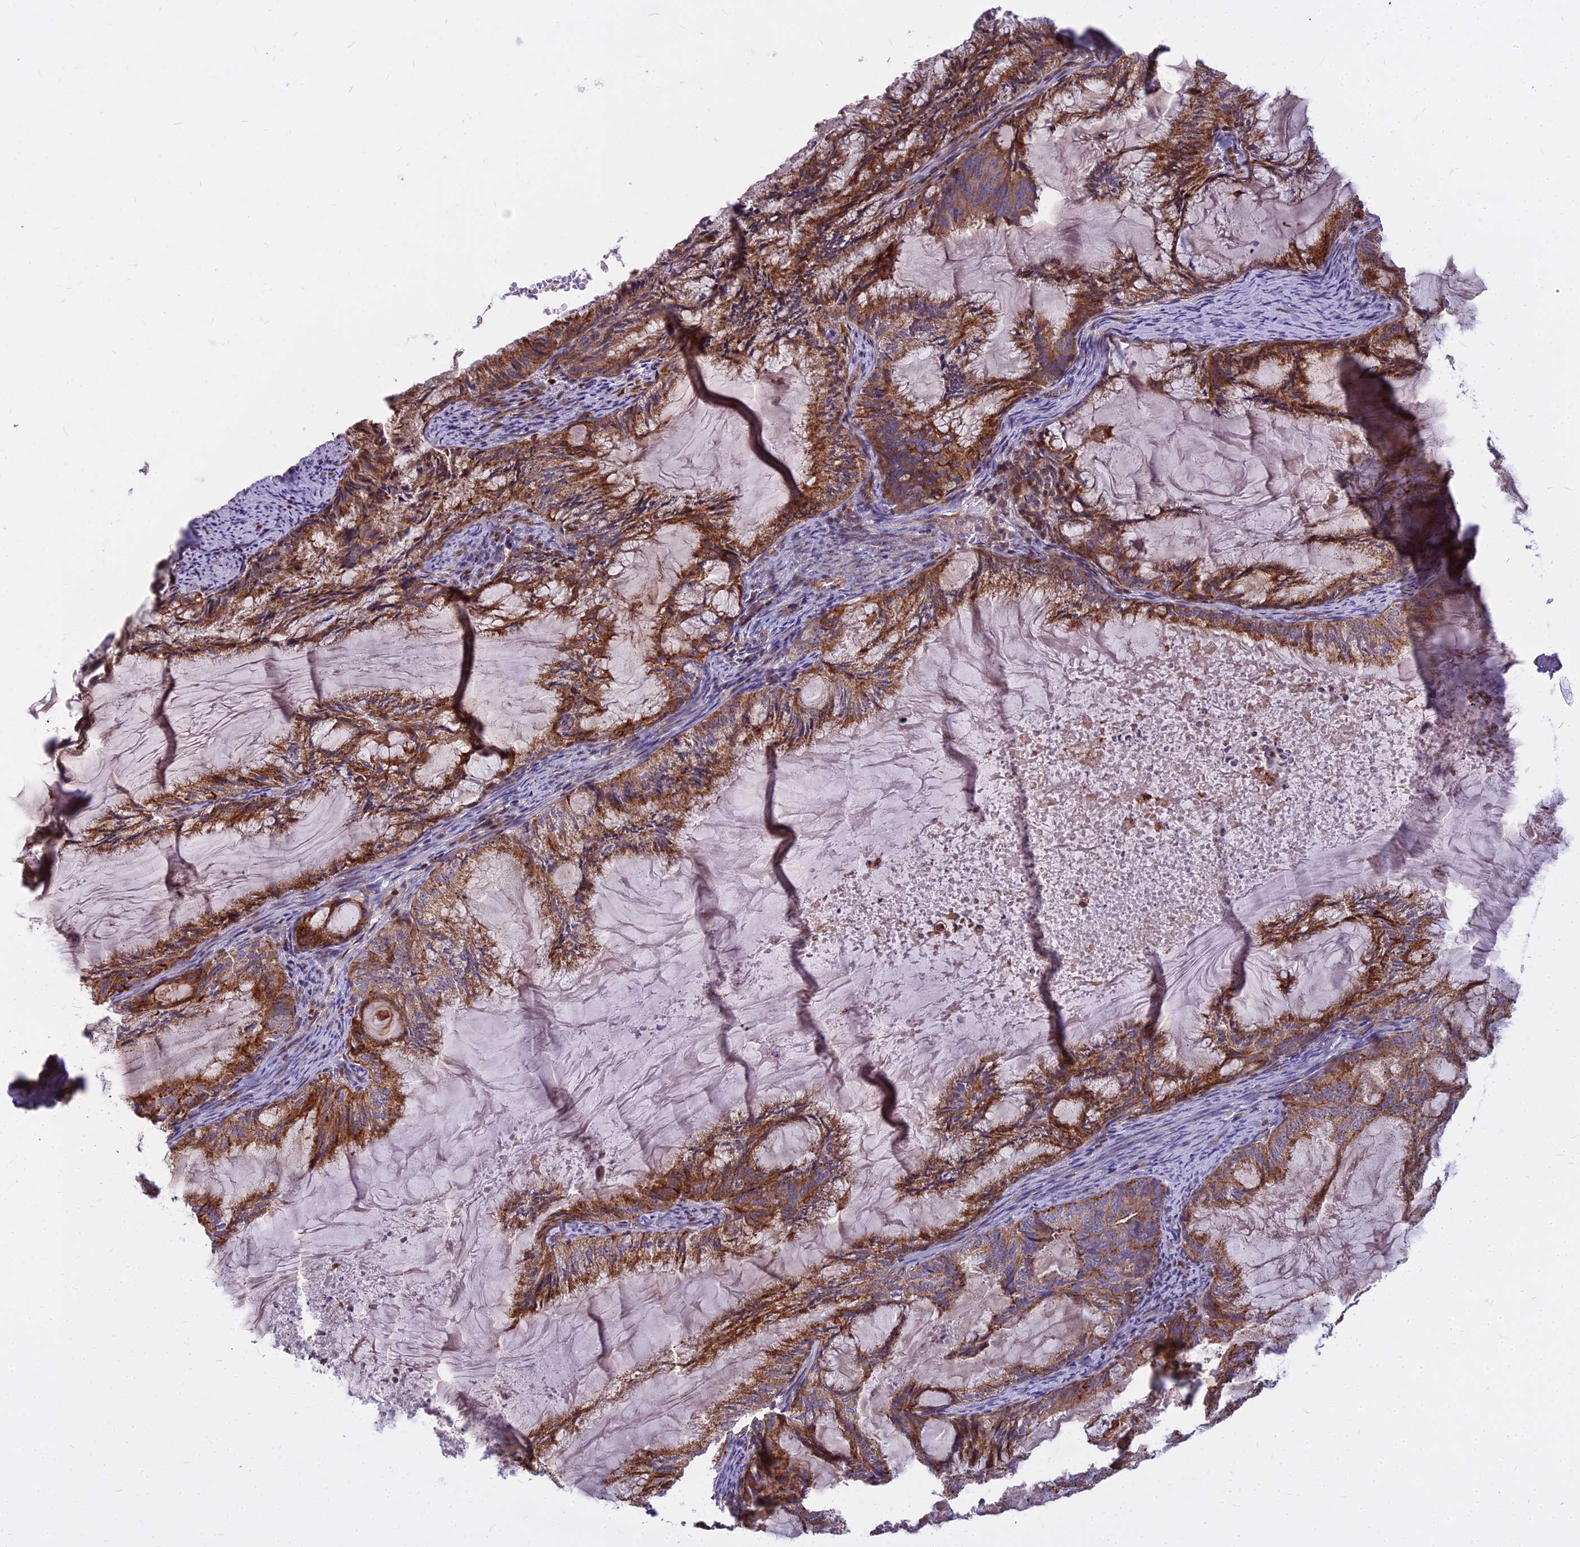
{"staining": {"intensity": "moderate", "quantity": ">75%", "location": "cytoplasmic/membranous"}, "tissue": "endometrial cancer", "cell_type": "Tumor cells", "image_type": "cancer", "snomed": [{"axis": "morphology", "description": "Adenocarcinoma, NOS"}, {"axis": "topography", "description": "Endometrium"}], "caption": "A brown stain labels moderate cytoplasmic/membranous staining of a protein in human endometrial cancer (adenocarcinoma) tumor cells.", "gene": "GLYATL3", "patient": {"sex": "female", "age": 86}}